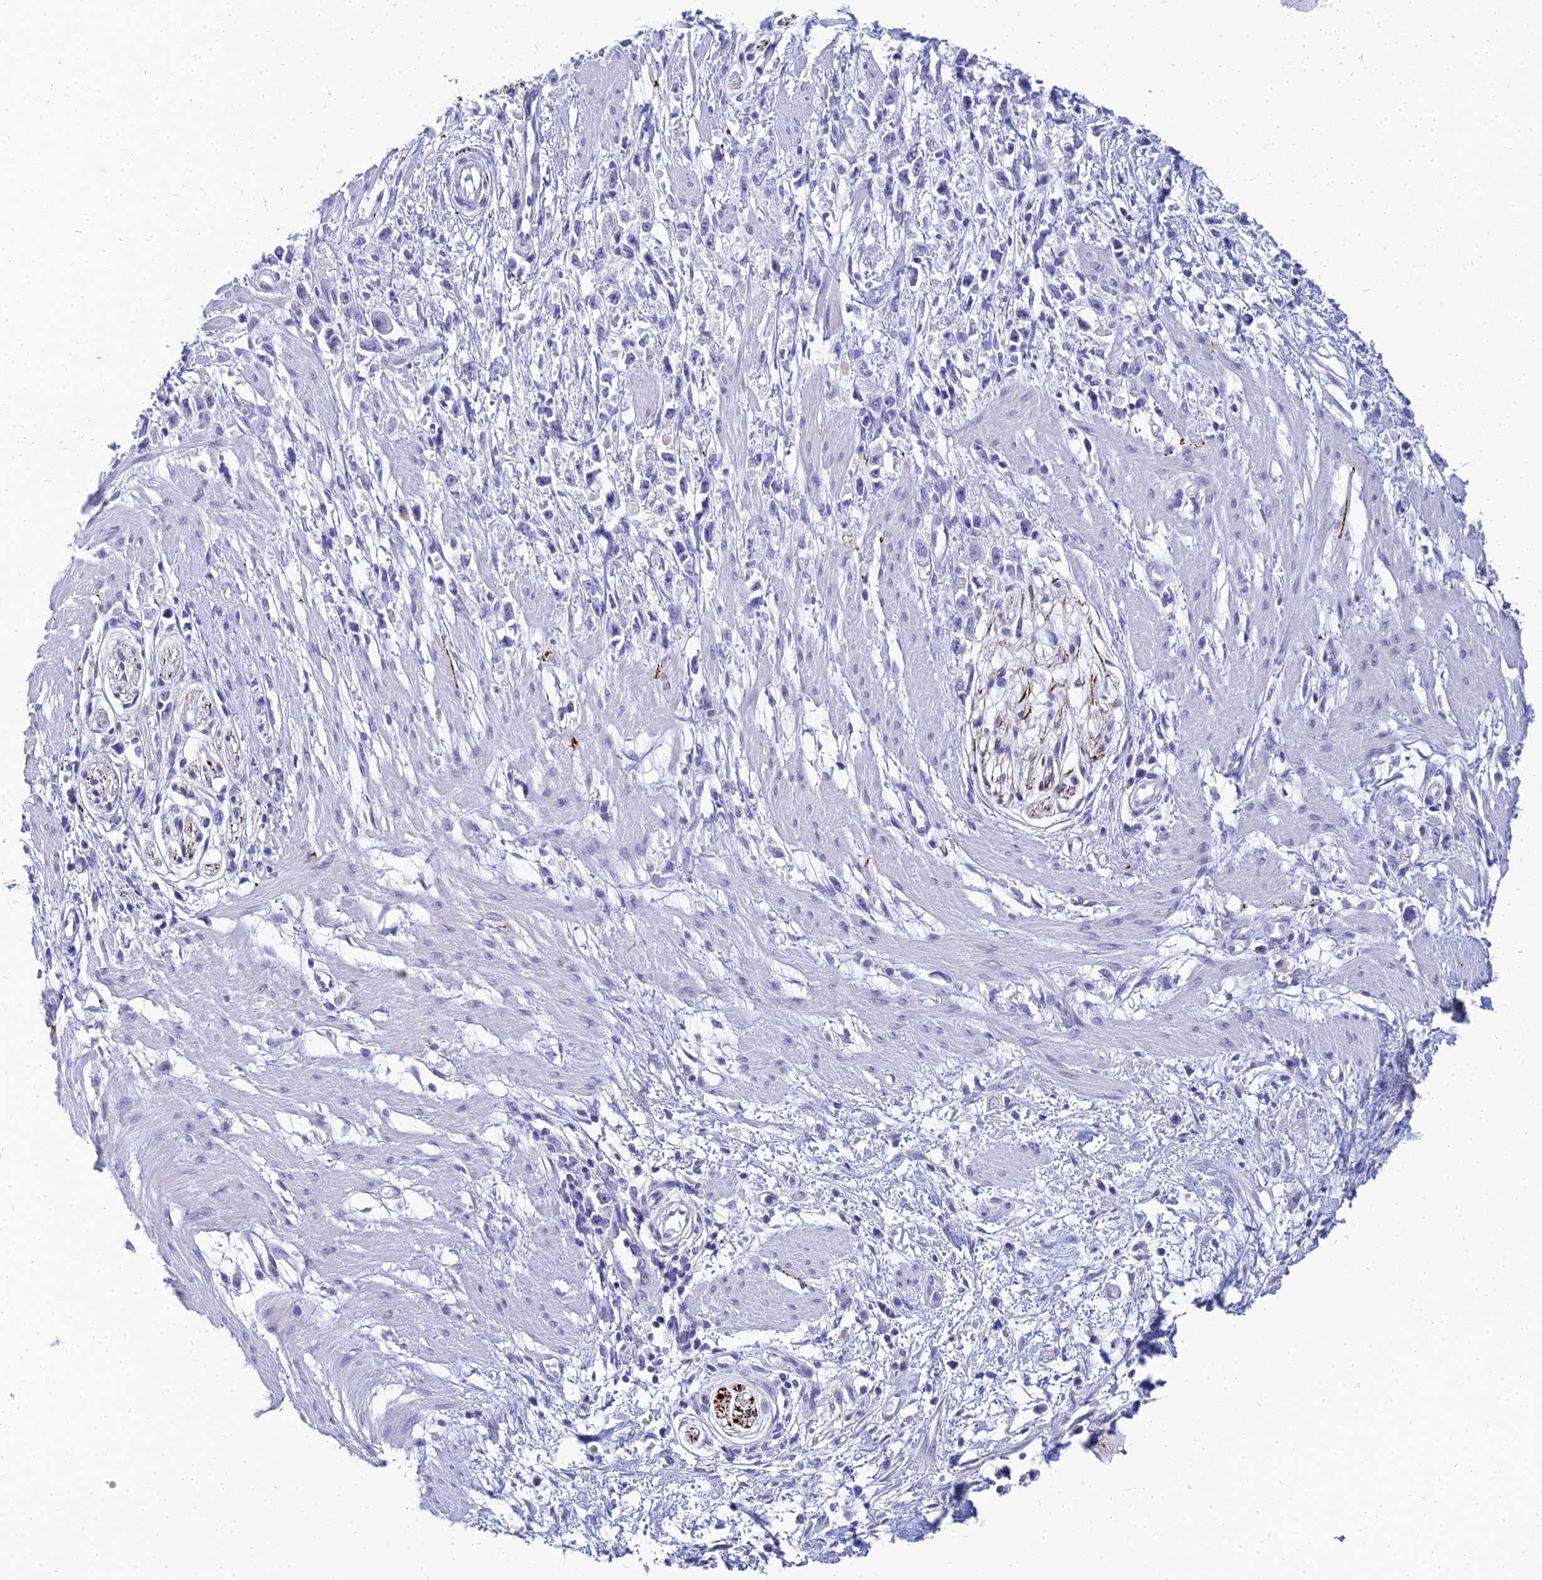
{"staining": {"intensity": "negative", "quantity": "none", "location": "none"}, "tissue": "stomach cancer", "cell_type": "Tumor cells", "image_type": "cancer", "snomed": [{"axis": "morphology", "description": "Adenocarcinoma, NOS"}, {"axis": "topography", "description": "Stomach"}], "caption": "This is a micrograph of immunohistochemistry (IHC) staining of stomach cancer, which shows no staining in tumor cells. (DAB immunohistochemistry (IHC) visualized using brightfield microscopy, high magnification).", "gene": "NPY", "patient": {"sex": "female", "age": 59}}